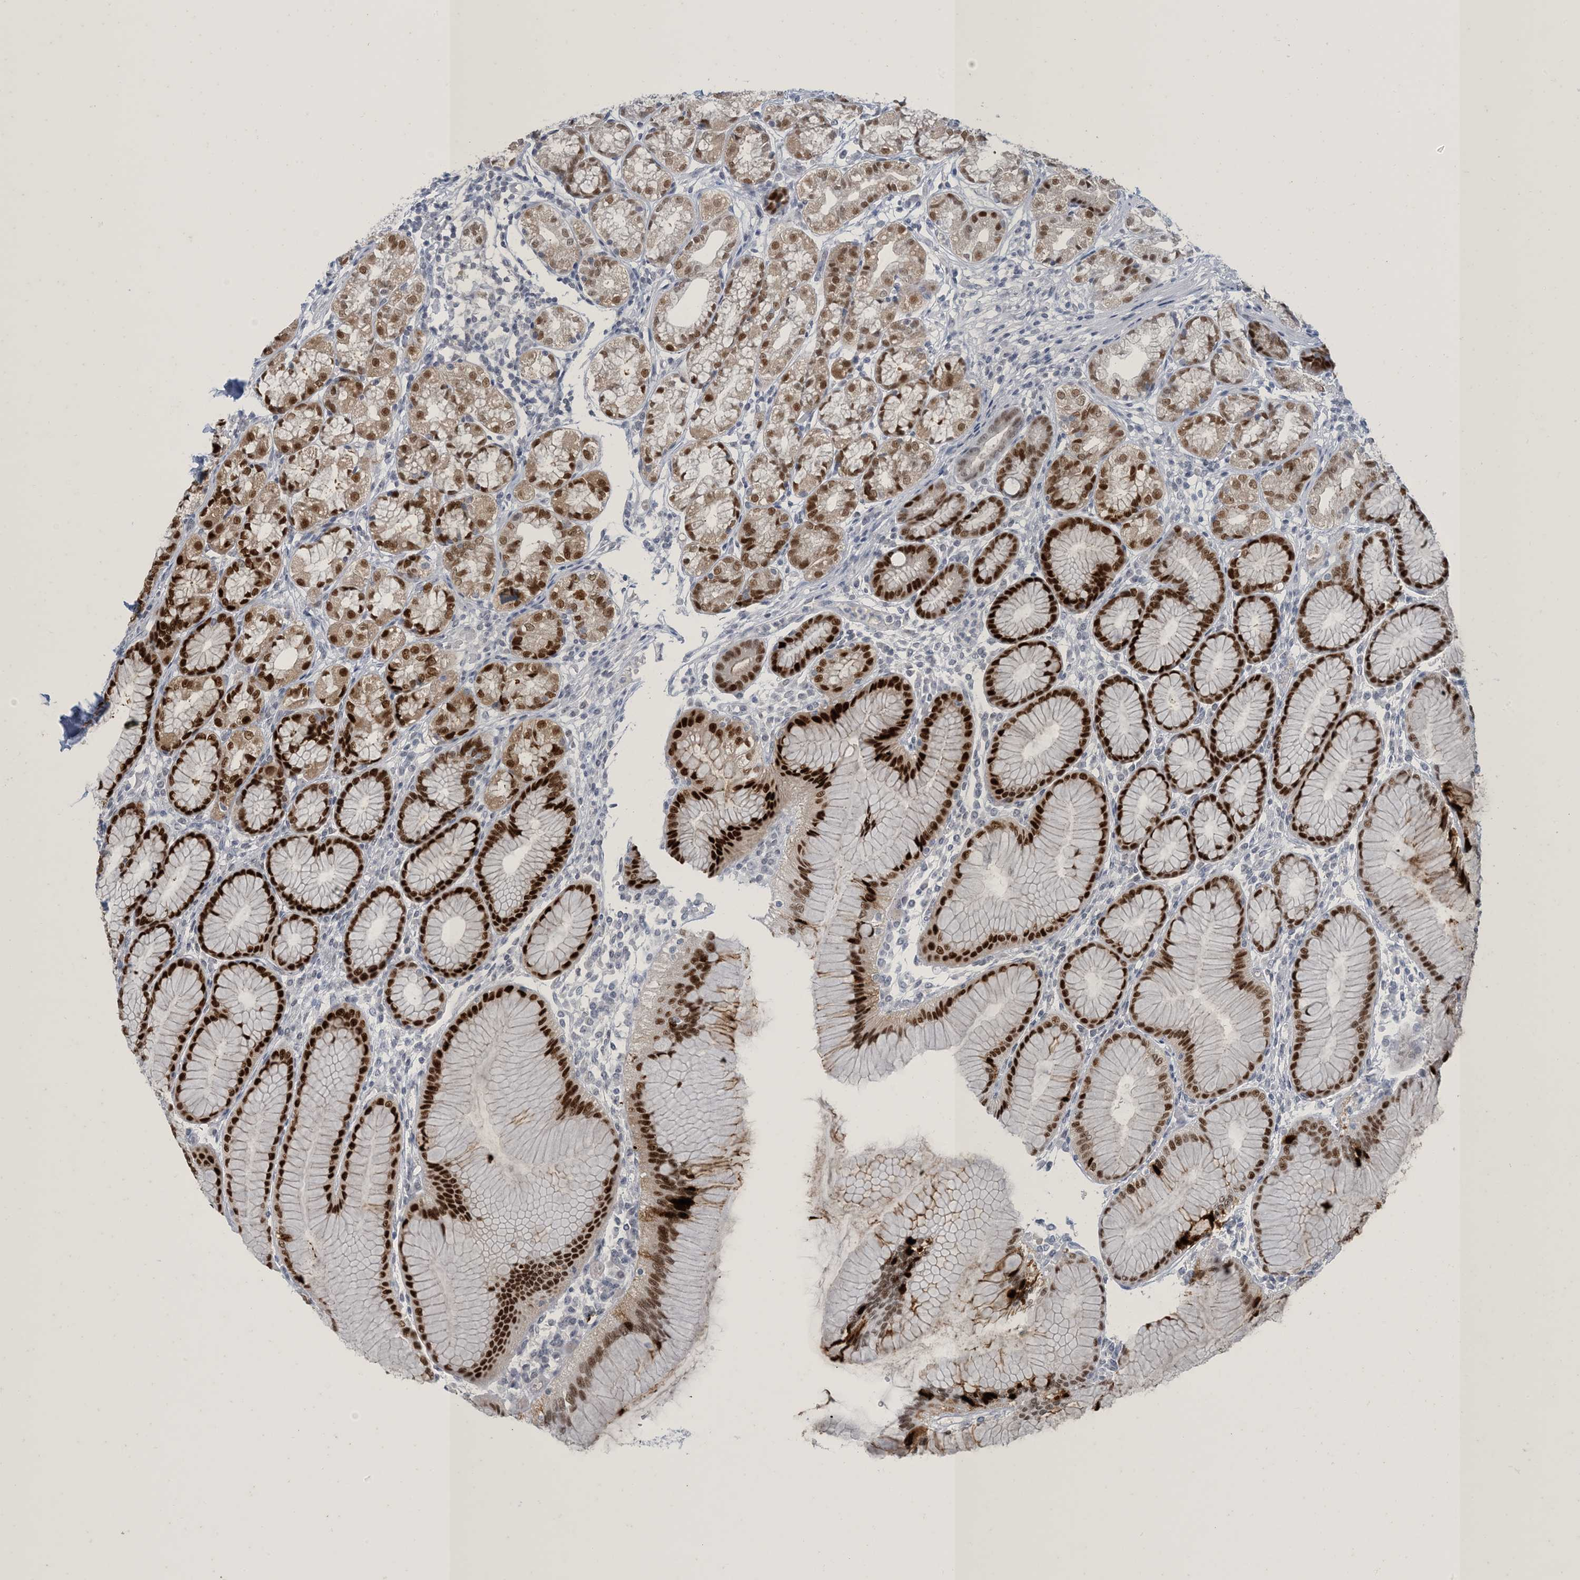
{"staining": {"intensity": "strong", "quantity": ">75%", "location": "nuclear"}, "tissue": "stomach", "cell_type": "Glandular cells", "image_type": "normal", "snomed": [{"axis": "morphology", "description": "Normal tissue, NOS"}, {"axis": "topography", "description": "Stomach"}], "caption": "Immunohistochemical staining of benign human stomach displays >75% levels of strong nuclear protein staining in approximately >75% of glandular cells.", "gene": "ZNF674", "patient": {"sex": "female", "age": 57}}